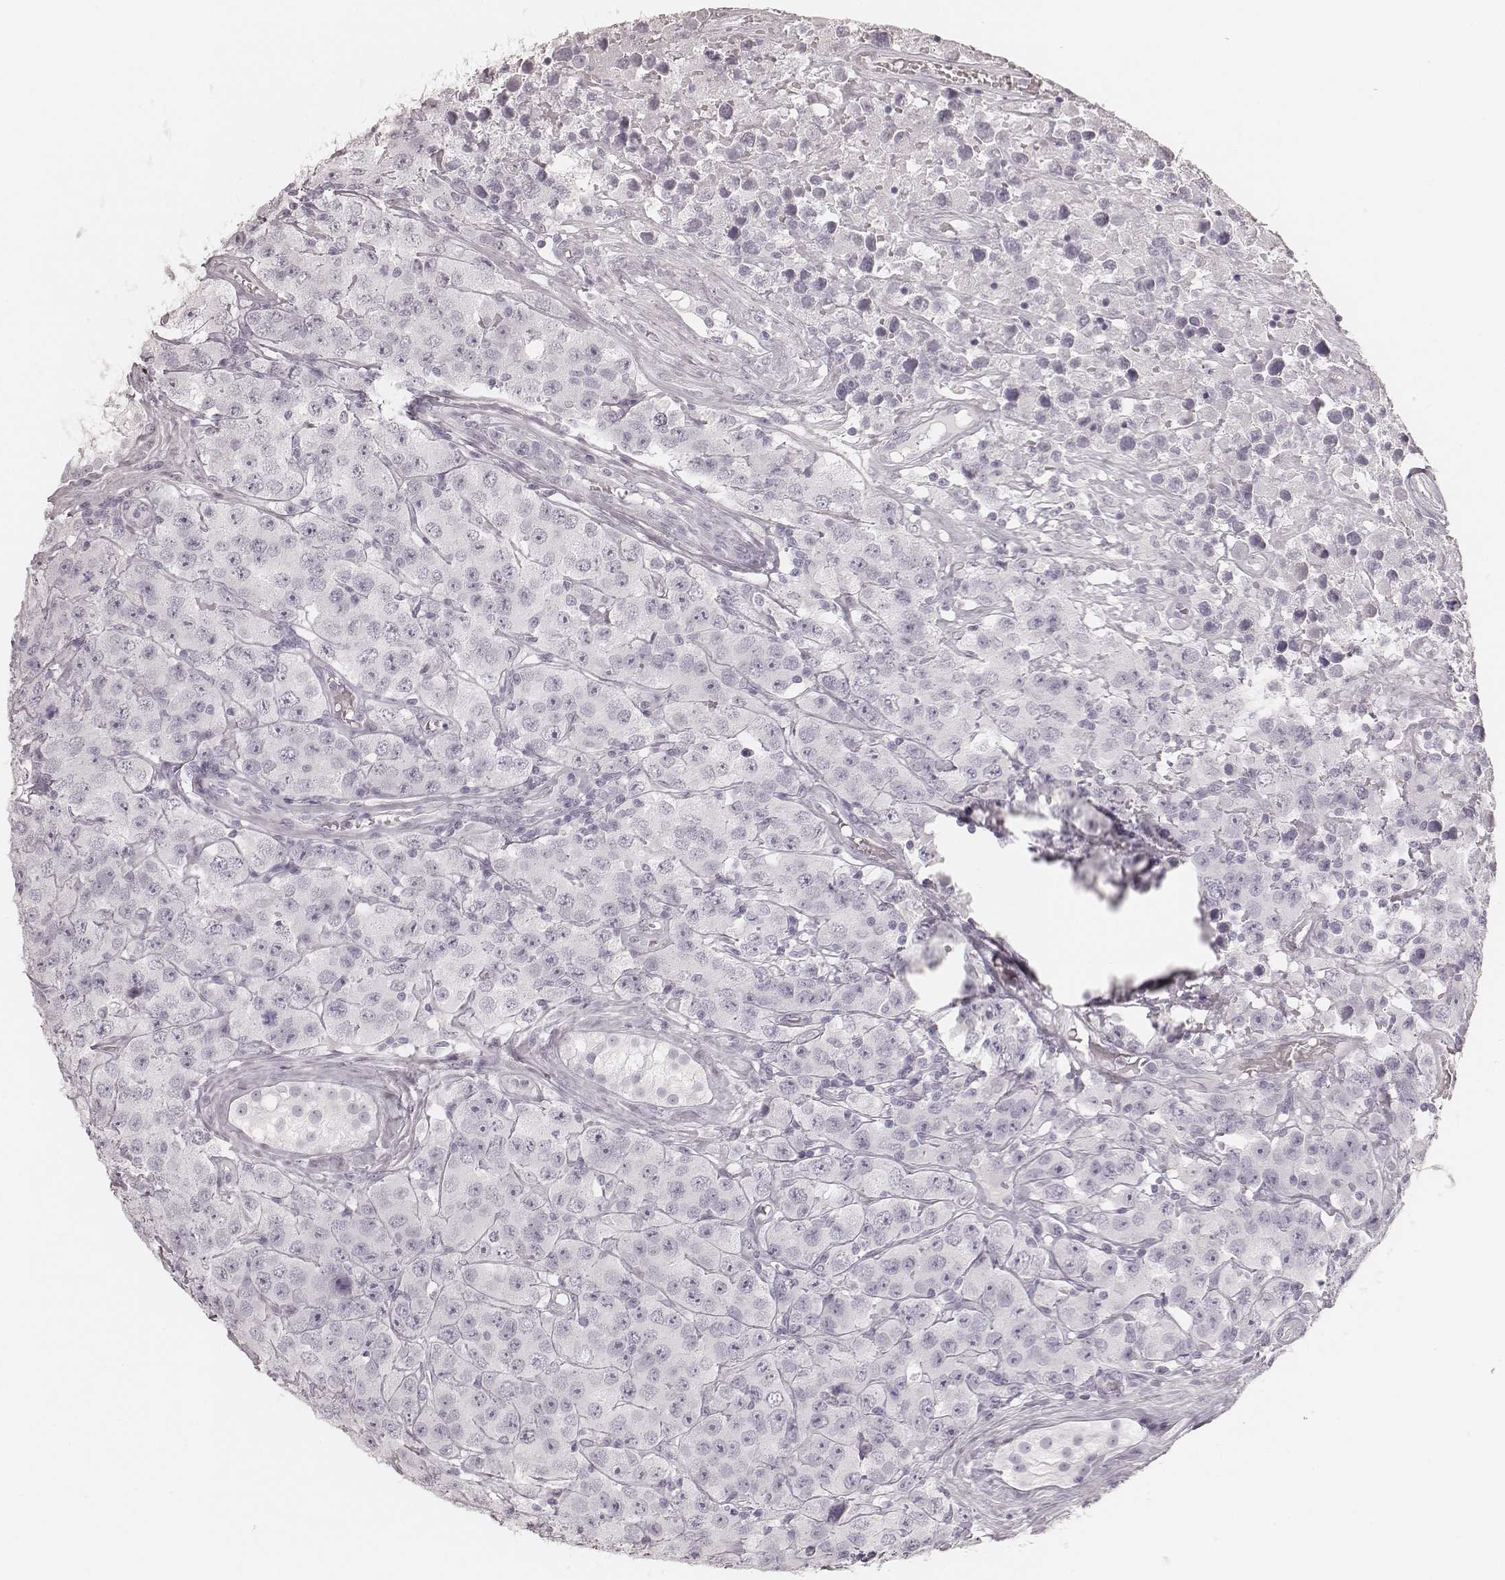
{"staining": {"intensity": "negative", "quantity": "none", "location": "none"}, "tissue": "testis cancer", "cell_type": "Tumor cells", "image_type": "cancer", "snomed": [{"axis": "morphology", "description": "Seminoma, NOS"}, {"axis": "topography", "description": "Testis"}], "caption": "Immunohistochemistry (IHC) histopathology image of neoplastic tissue: testis cancer (seminoma) stained with DAB displays no significant protein expression in tumor cells.", "gene": "KRT31", "patient": {"sex": "male", "age": 52}}